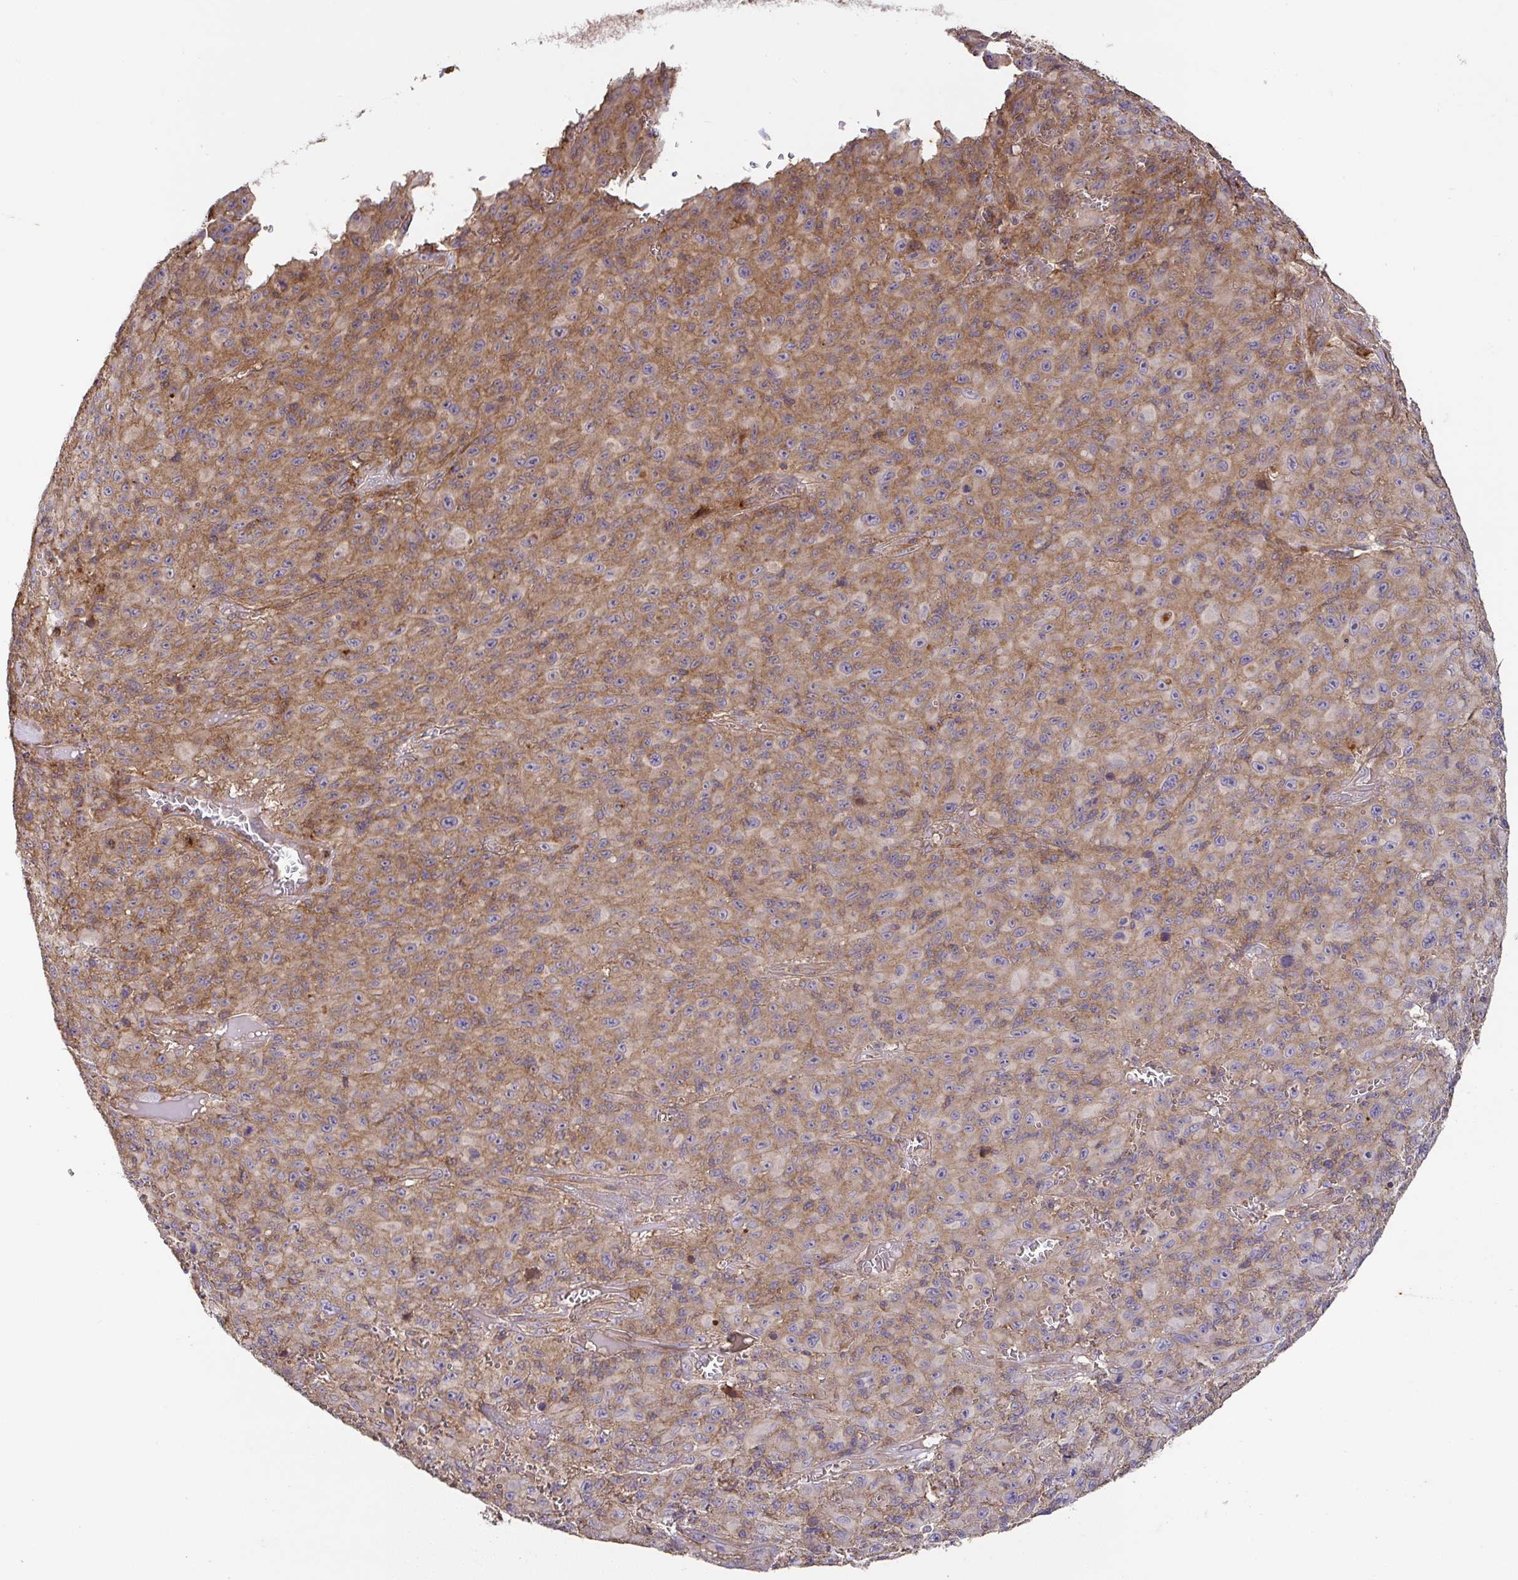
{"staining": {"intensity": "moderate", "quantity": ">75%", "location": "cytoplasmic/membranous"}, "tissue": "melanoma", "cell_type": "Tumor cells", "image_type": "cancer", "snomed": [{"axis": "morphology", "description": "Malignant melanoma, NOS"}, {"axis": "topography", "description": "Skin"}], "caption": "Human melanoma stained with a protein marker shows moderate staining in tumor cells.", "gene": "TNMD", "patient": {"sex": "male", "age": 46}}